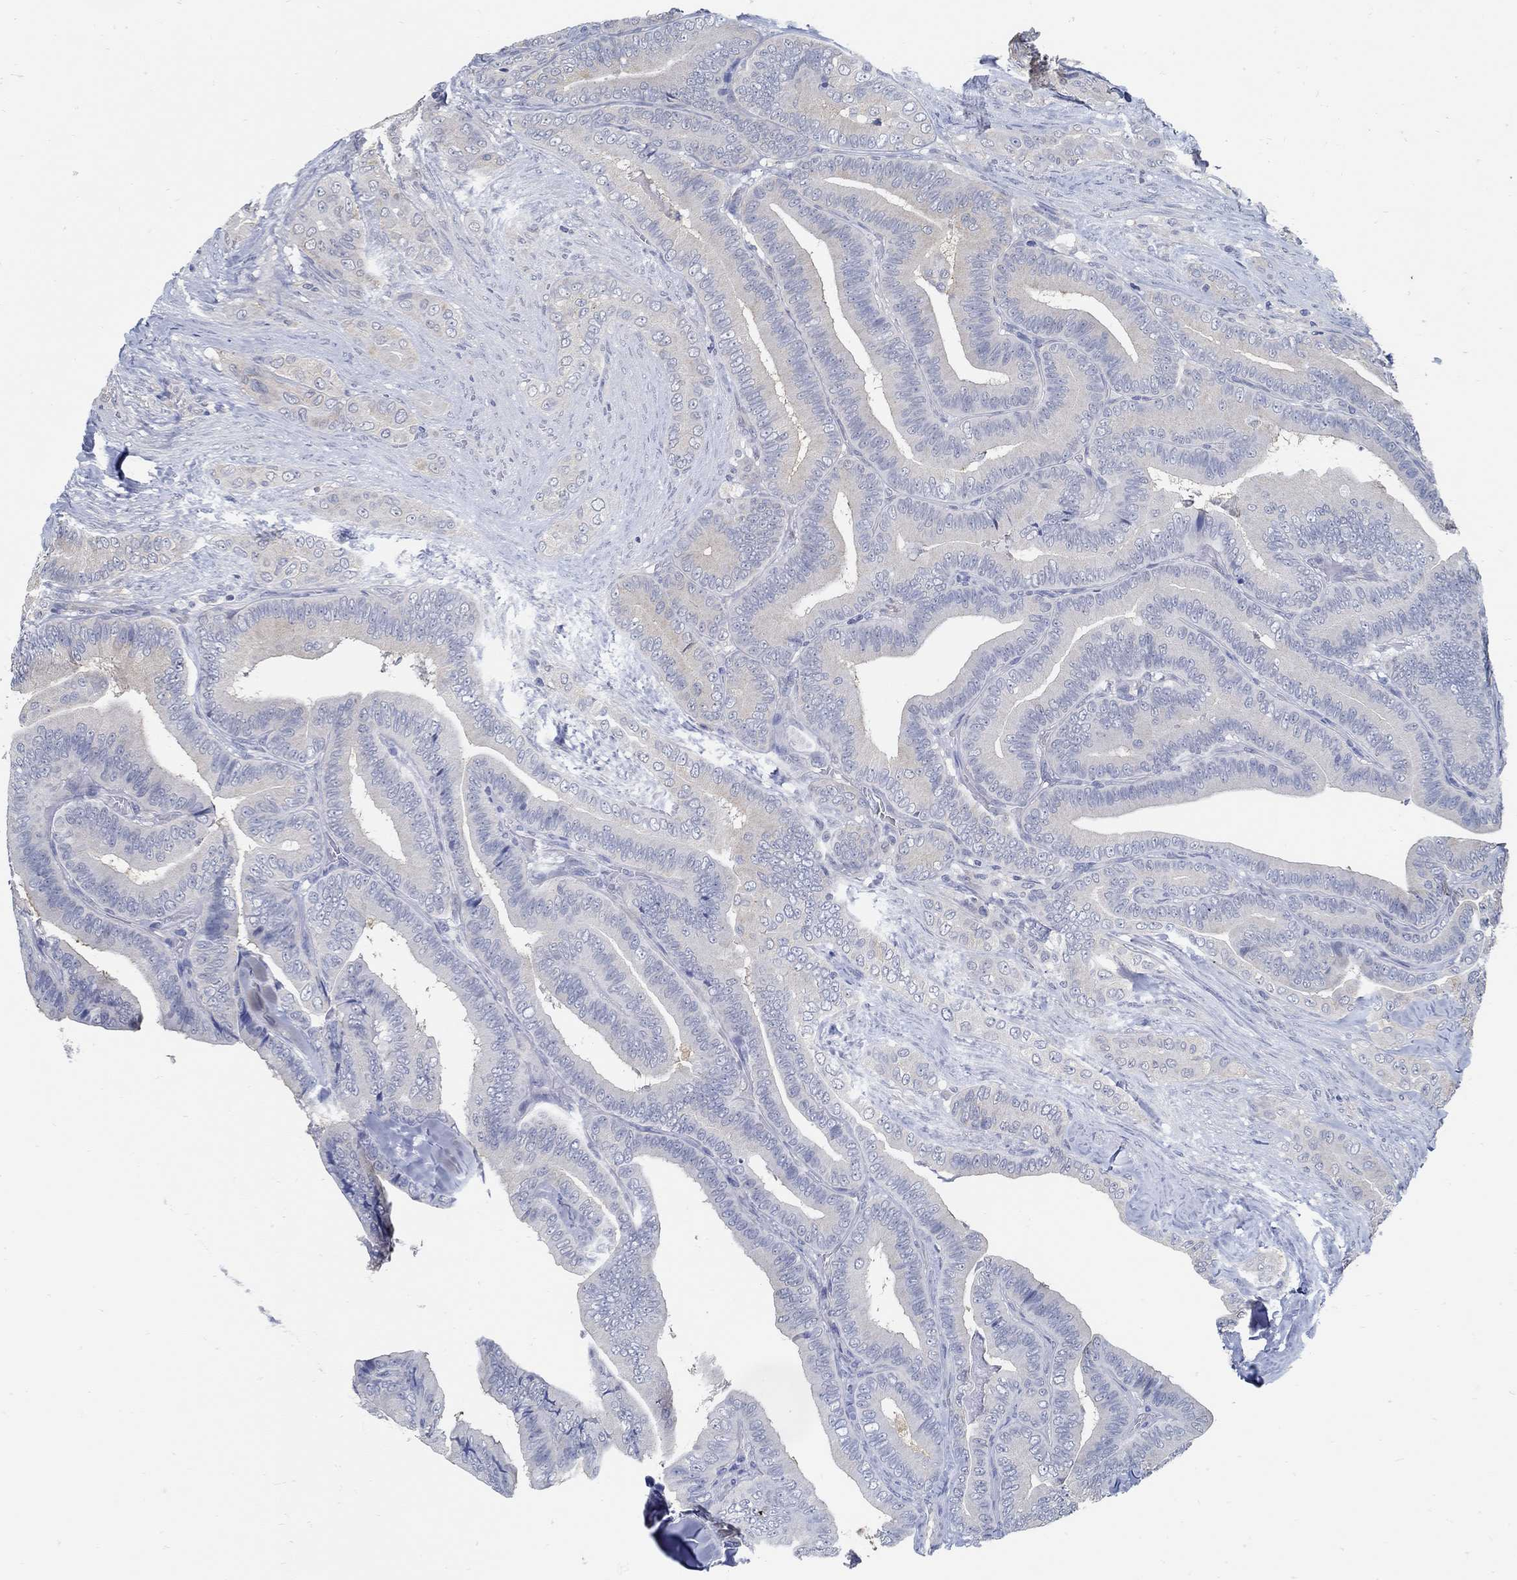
{"staining": {"intensity": "negative", "quantity": "none", "location": "none"}, "tissue": "thyroid cancer", "cell_type": "Tumor cells", "image_type": "cancer", "snomed": [{"axis": "morphology", "description": "Papillary adenocarcinoma, NOS"}, {"axis": "topography", "description": "Thyroid gland"}], "caption": "The photomicrograph displays no significant expression in tumor cells of thyroid papillary adenocarcinoma. The staining is performed using DAB brown chromogen with nuclei counter-stained in using hematoxylin.", "gene": "PCDH11X", "patient": {"sex": "male", "age": 61}}